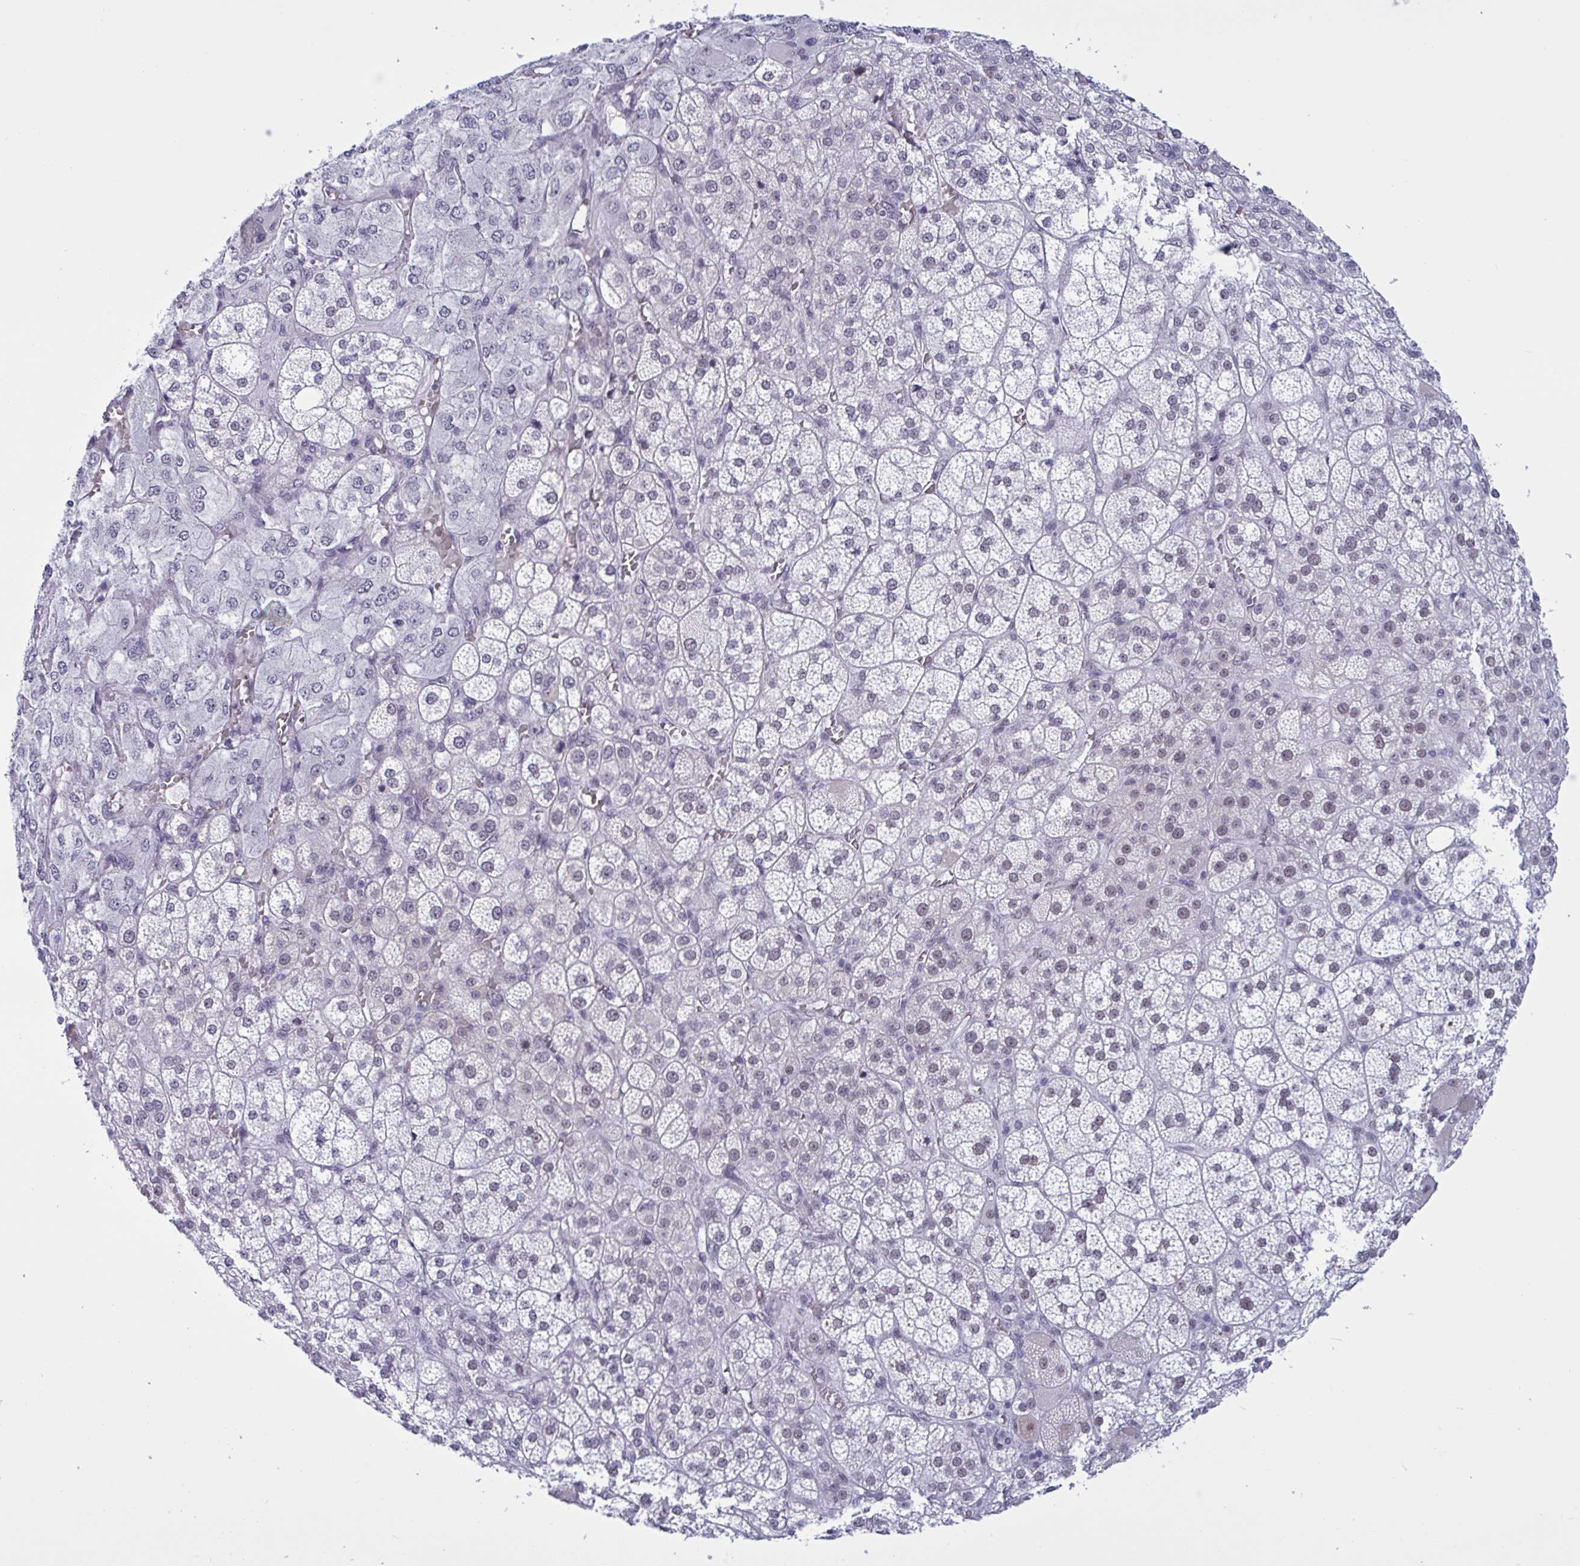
{"staining": {"intensity": "moderate", "quantity": "25%-75%", "location": "nuclear"}, "tissue": "adrenal gland", "cell_type": "Glandular cells", "image_type": "normal", "snomed": [{"axis": "morphology", "description": "Normal tissue, NOS"}, {"axis": "topography", "description": "Adrenal gland"}], "caption": "A photomicrograph of human adrenal gland stained for a protein shows moderate nuclear brown staining in glandular cells.", "gene": "PPP1R10", "patient": {"sex": "female", "age": 60}}